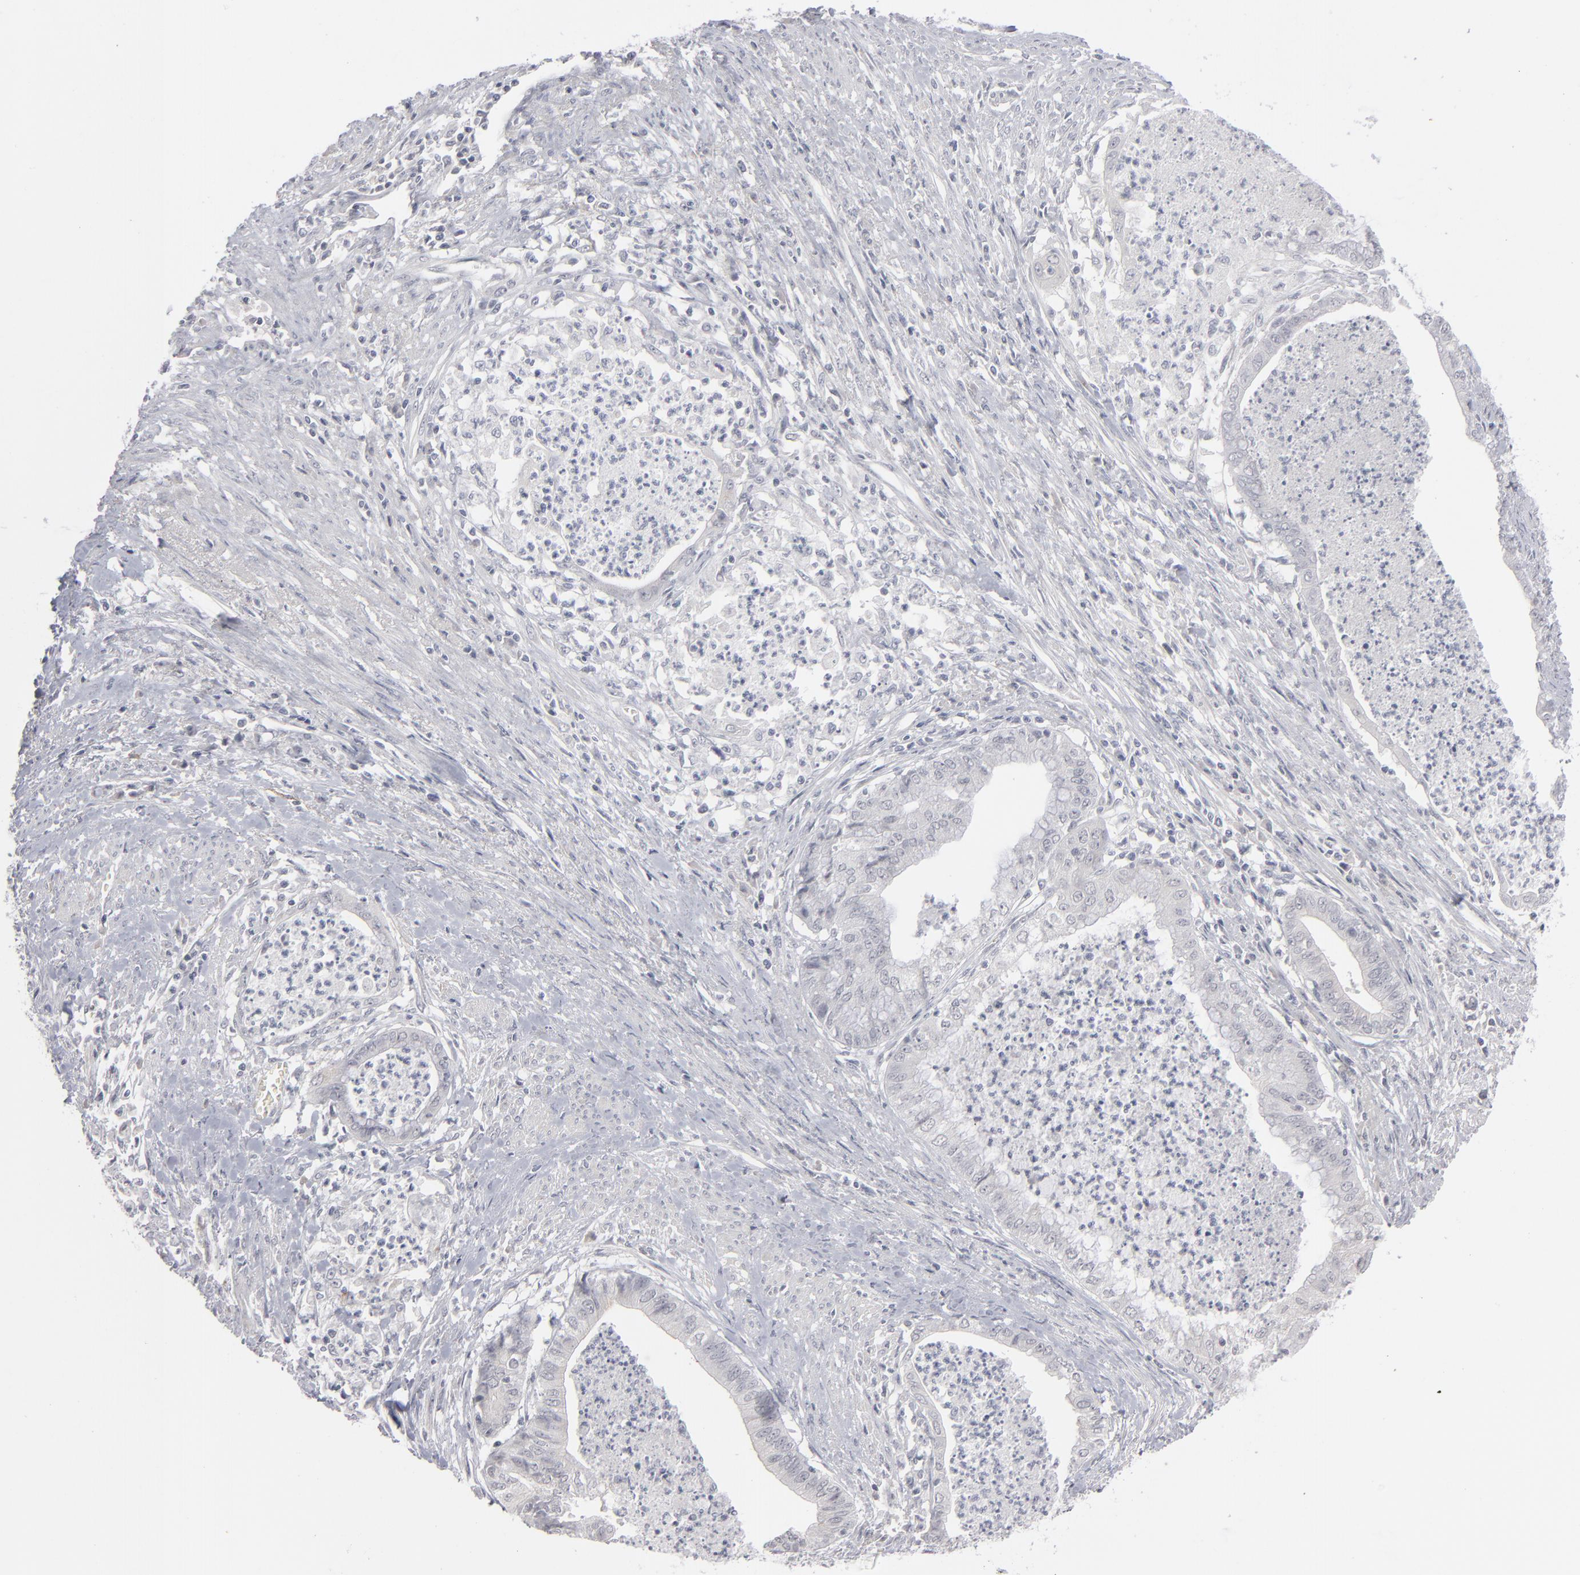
{"staining": {"intensity": "negative", "quantity": "none", "location": "none"}, "tissue": "endometrial cancer", "cell_type": "Tumor cells", "image_type": "cancer", "snomed": [{"axis": "morphology", "description": "Necrosis, NOS"}, {"axis": "morphology", "description": "Adenocarcinoma, NOS"}, {"axis": "topography", "description": "Endometrium"}], "caption": "Immunohistochemistry photomicrograph of endometrial adenocarcinoma stained for a protein (brown), which reveals no positivity in tumor cells. (DAB immunohistochemistry (IHC), high magnification).", "gene": "KIAA1210", "patient": {"sex": "female", "age": 79}}